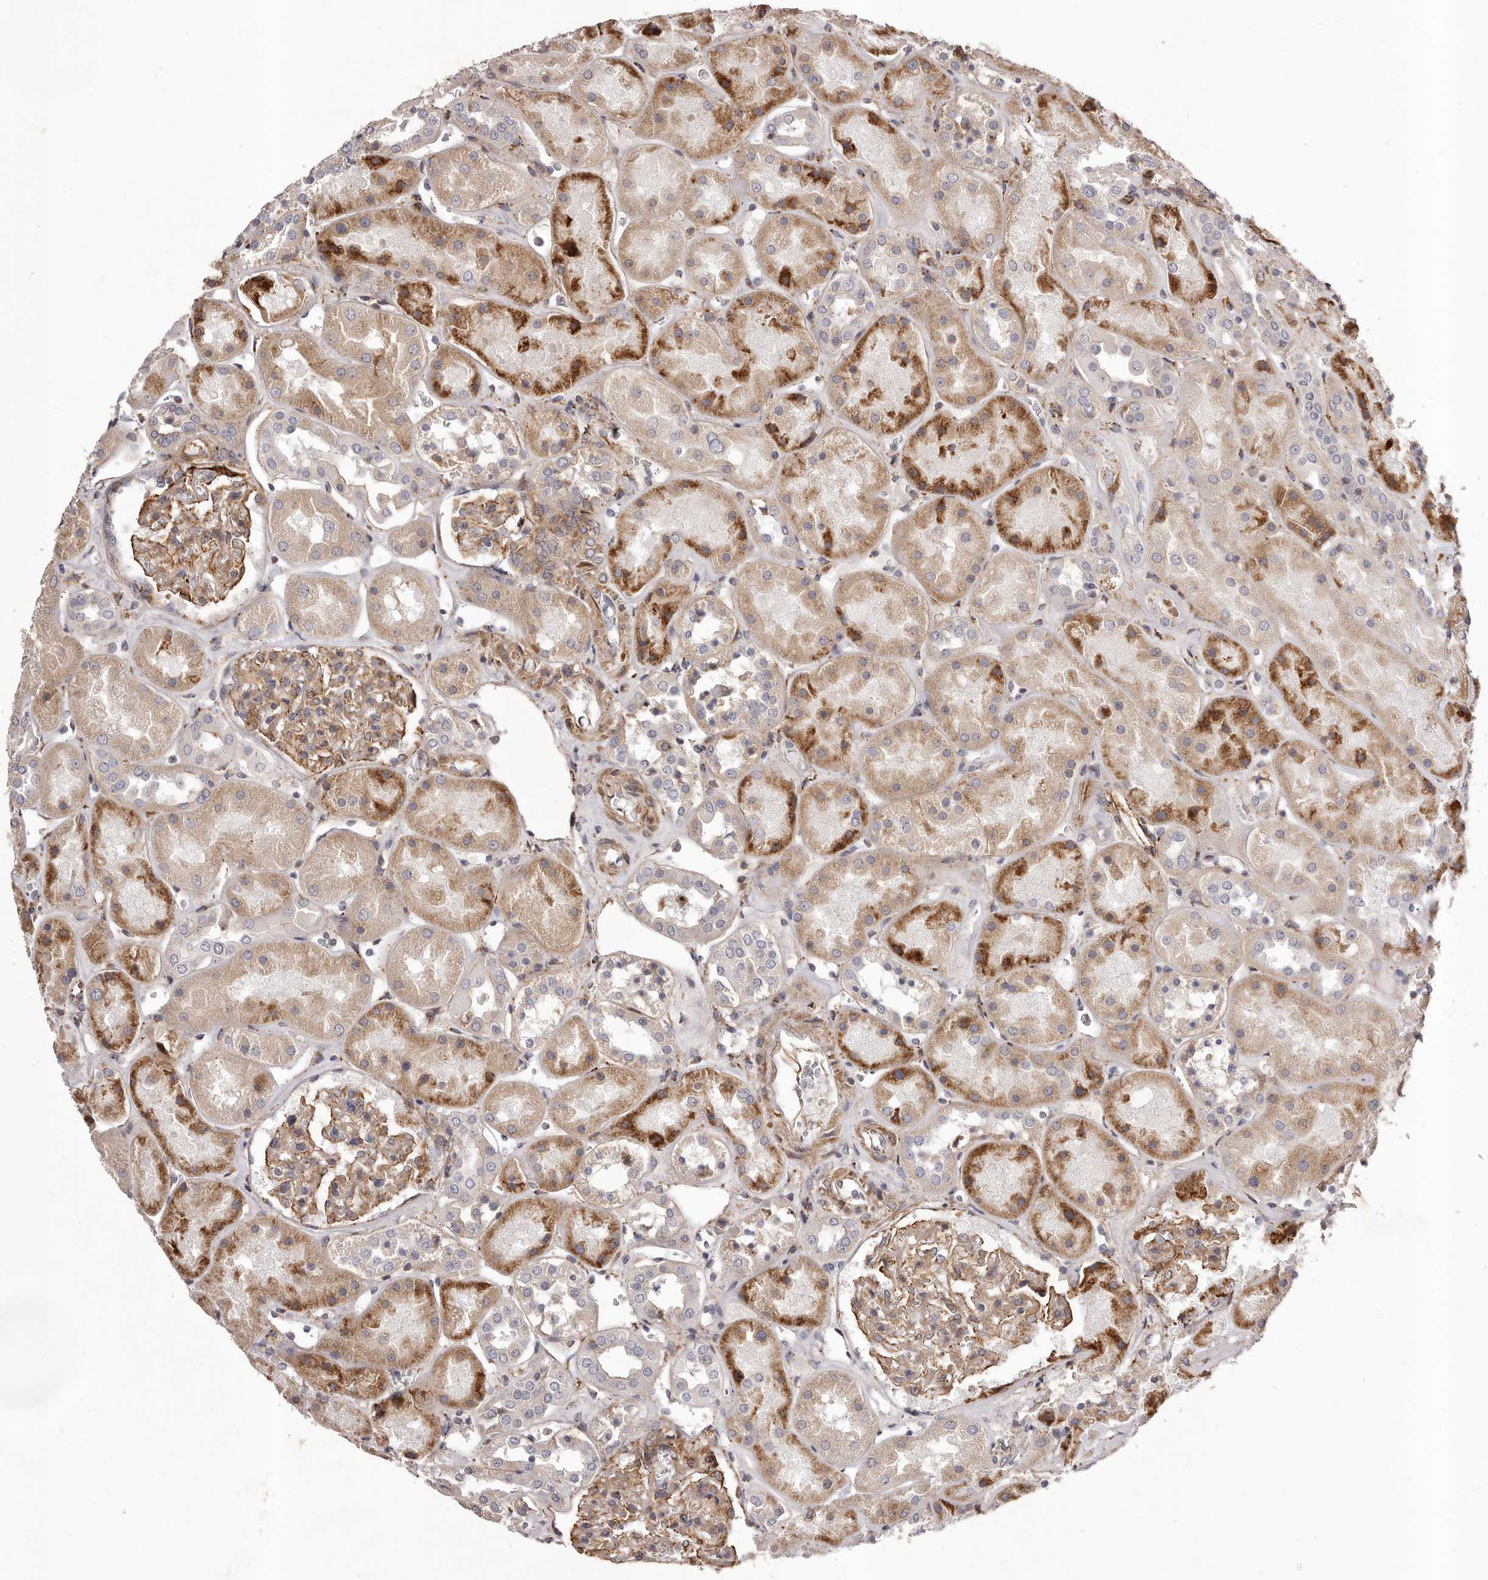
{"staining": {"intensity": "moderate", "quantity": ">75%", "location": "cytoplasmic/membranous"}, "tissue": "kidney", "cell_type": "Cells in glomeruli", "image_type": "normal", "snomed": [{"axis": "morphology", "description": "Normal tissue, NOS"}, {"axis": "topography", "description": "Kidney"}], "caption": "Human kidney stained for a protein (brown) exhibits moderate cytoplasmic/membranous positive expression in approximately >75% of cells in glomeruli.", "gene": "ALPK1", "patient": {"sex": "male", "age": 70}}